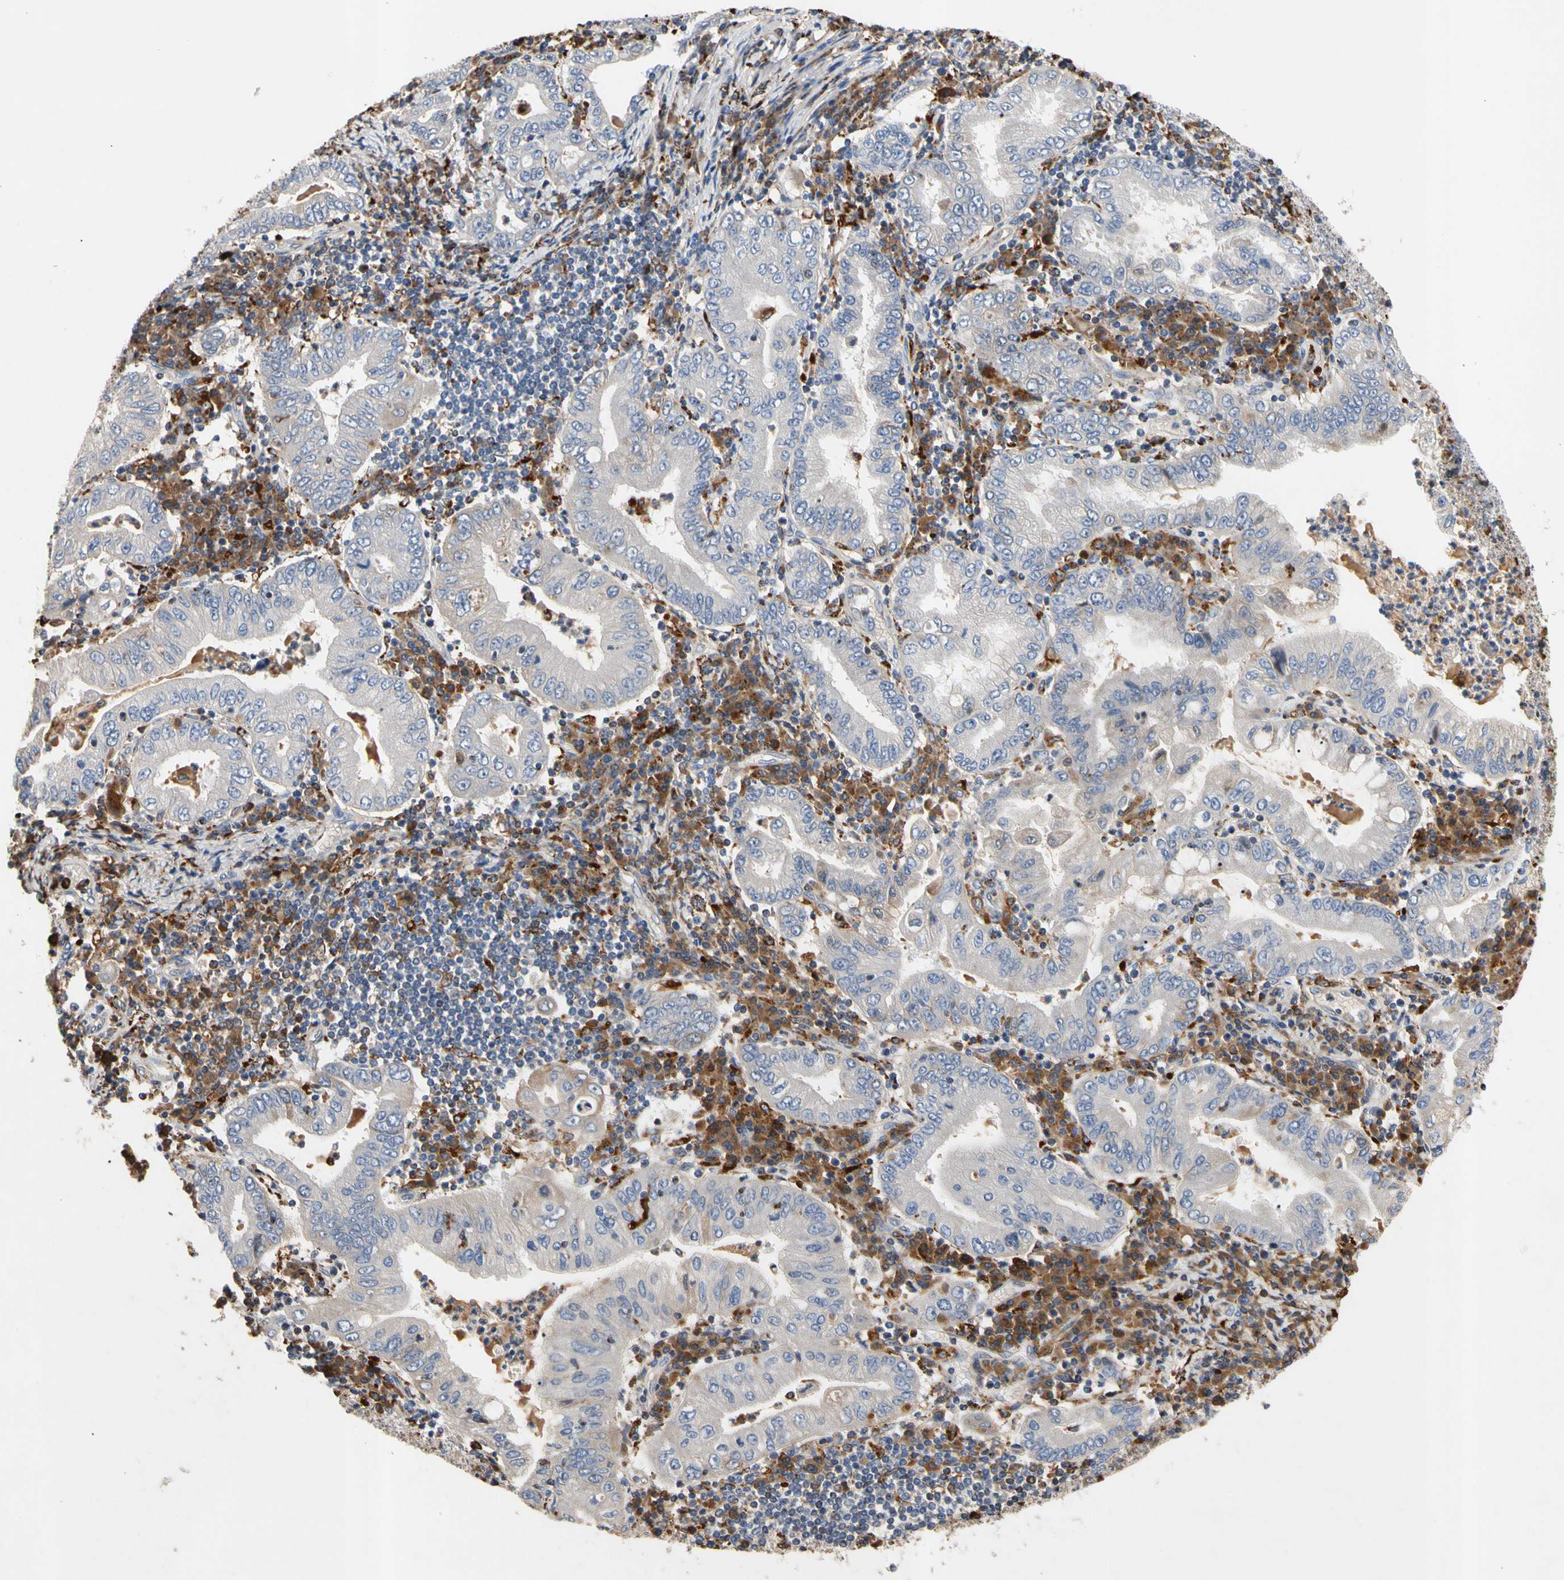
{"staining": {"intensity": "weak", "quantity": "<25%", "location": "cytoplasmic/membranous"}, "tissue": "stomach cancer", "cell_type": "Tumor cells", "image_type": "cancer", "snomed": [{"axis": "morphology", "description": "Normal tissue, NOS"}, {"axis": "morphology", "description": "Adenocarcinoma, NOS"}, {"axis": "topography", "description": "Esophagus"}, {"axis": "topography", "description": "Stomach, upper"}, {"axis": "topography", "description": "Peripheral nerve tissue"}], "caption": "An immunohistochemistry micrograph of adenocarcinoma (stomach) is shown. There is no staining in tumor cells of adenocarcinoma (stomach).", "gene": "ADA2", "patient": {"sex": "male", "age": 62}}